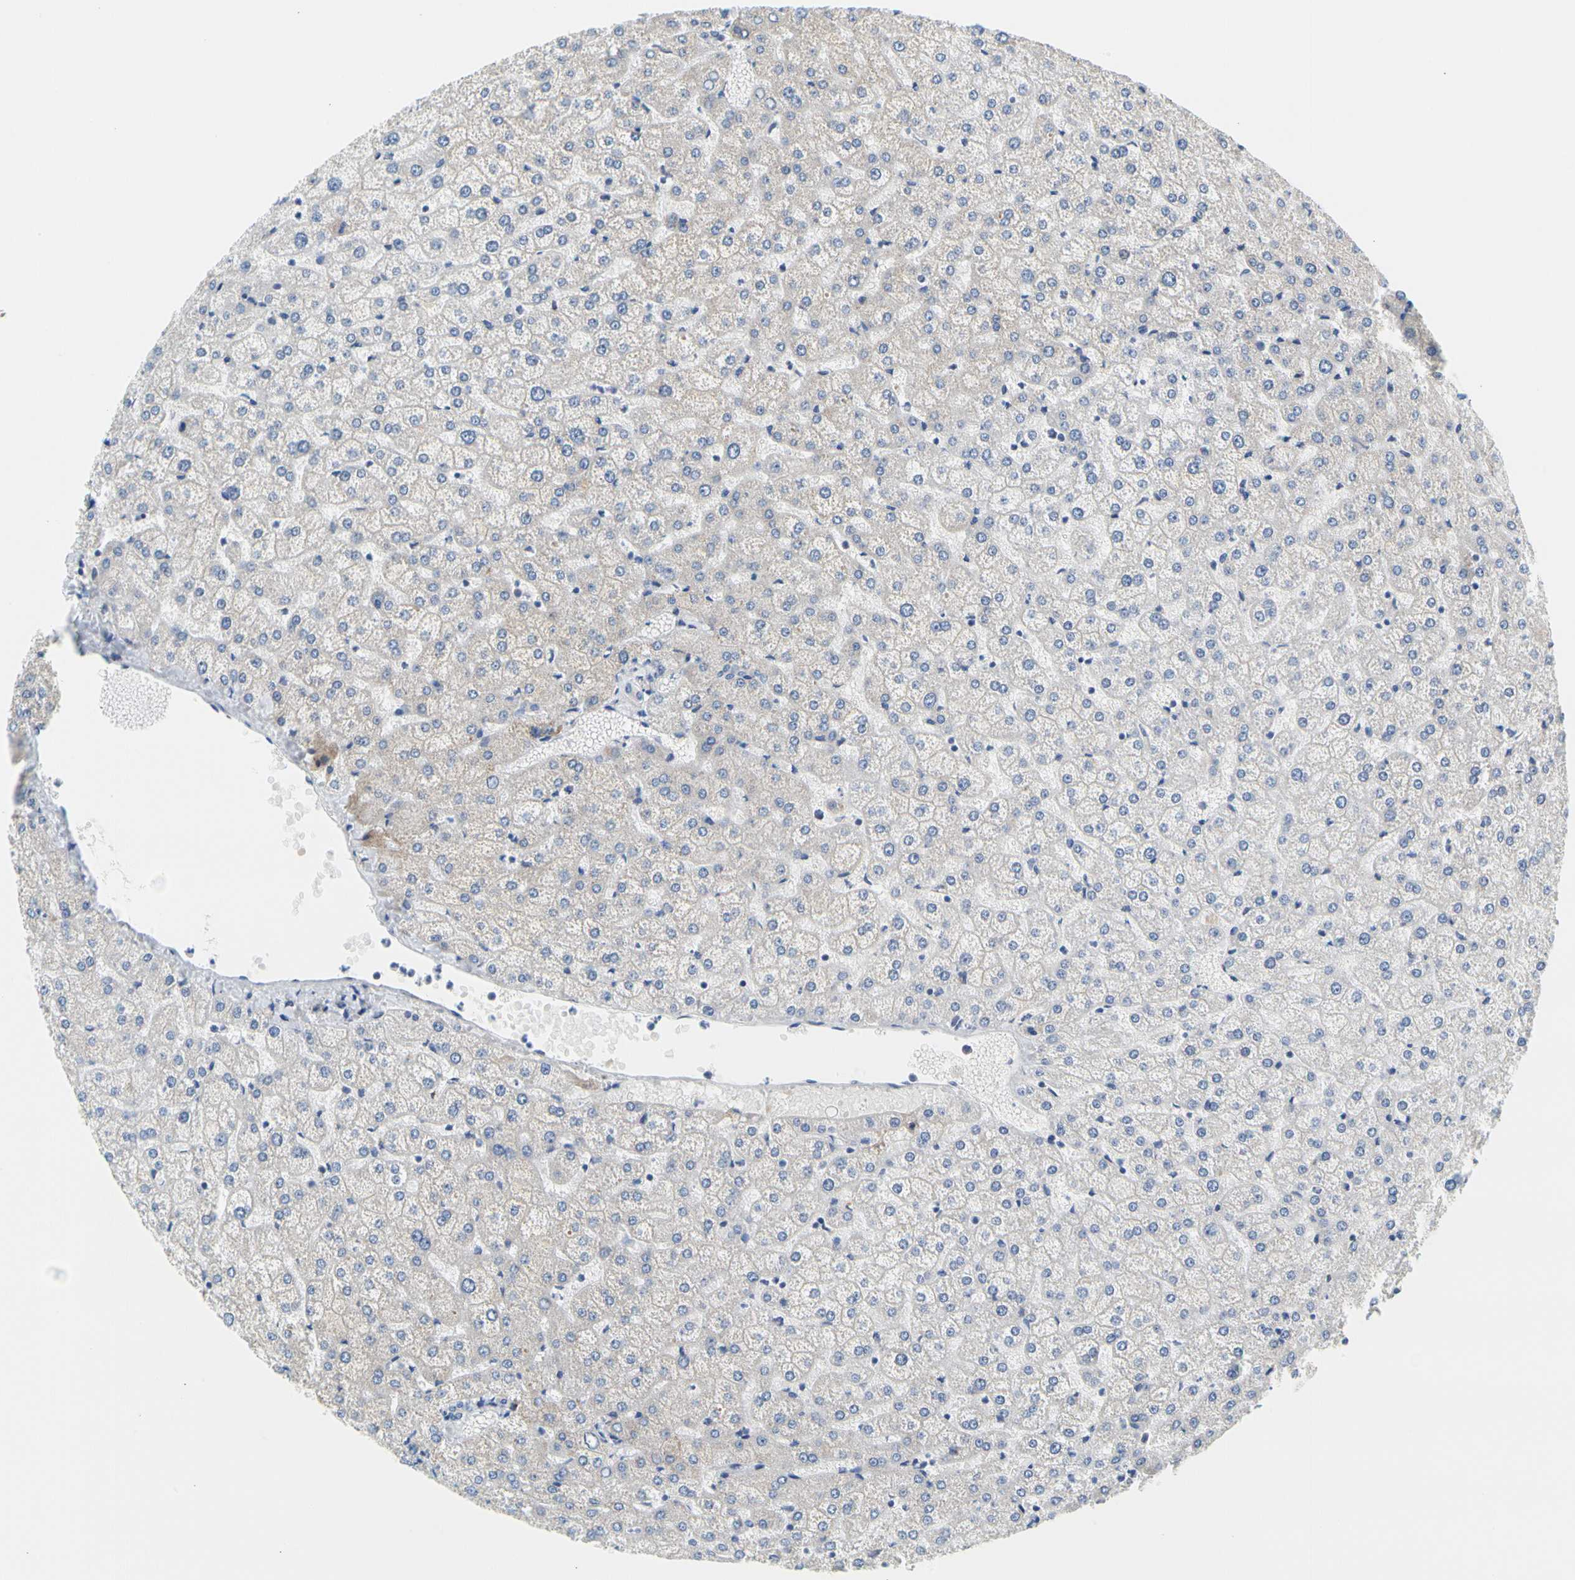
{"staining": {"intensity": "negative", "quantity": "none", "location": "none"}, "tissue": "liver", "cell_type": "Cholangiocytes", "image_type": "normal", "snomed": [{"axis": "morphology", "description": "Normal tissue, NOS"}, {"axis": "topography", "description": "Liver"}], "caption": "This histopathology image is of benign liver stained with immunohistochemistry (IHC) to label a protein in brown with the nuclei are counter-stained blue. There is no expression in cholangiocytes.", "gene": "ZNF236", "patient": {"sex": "female", "age": 32}}